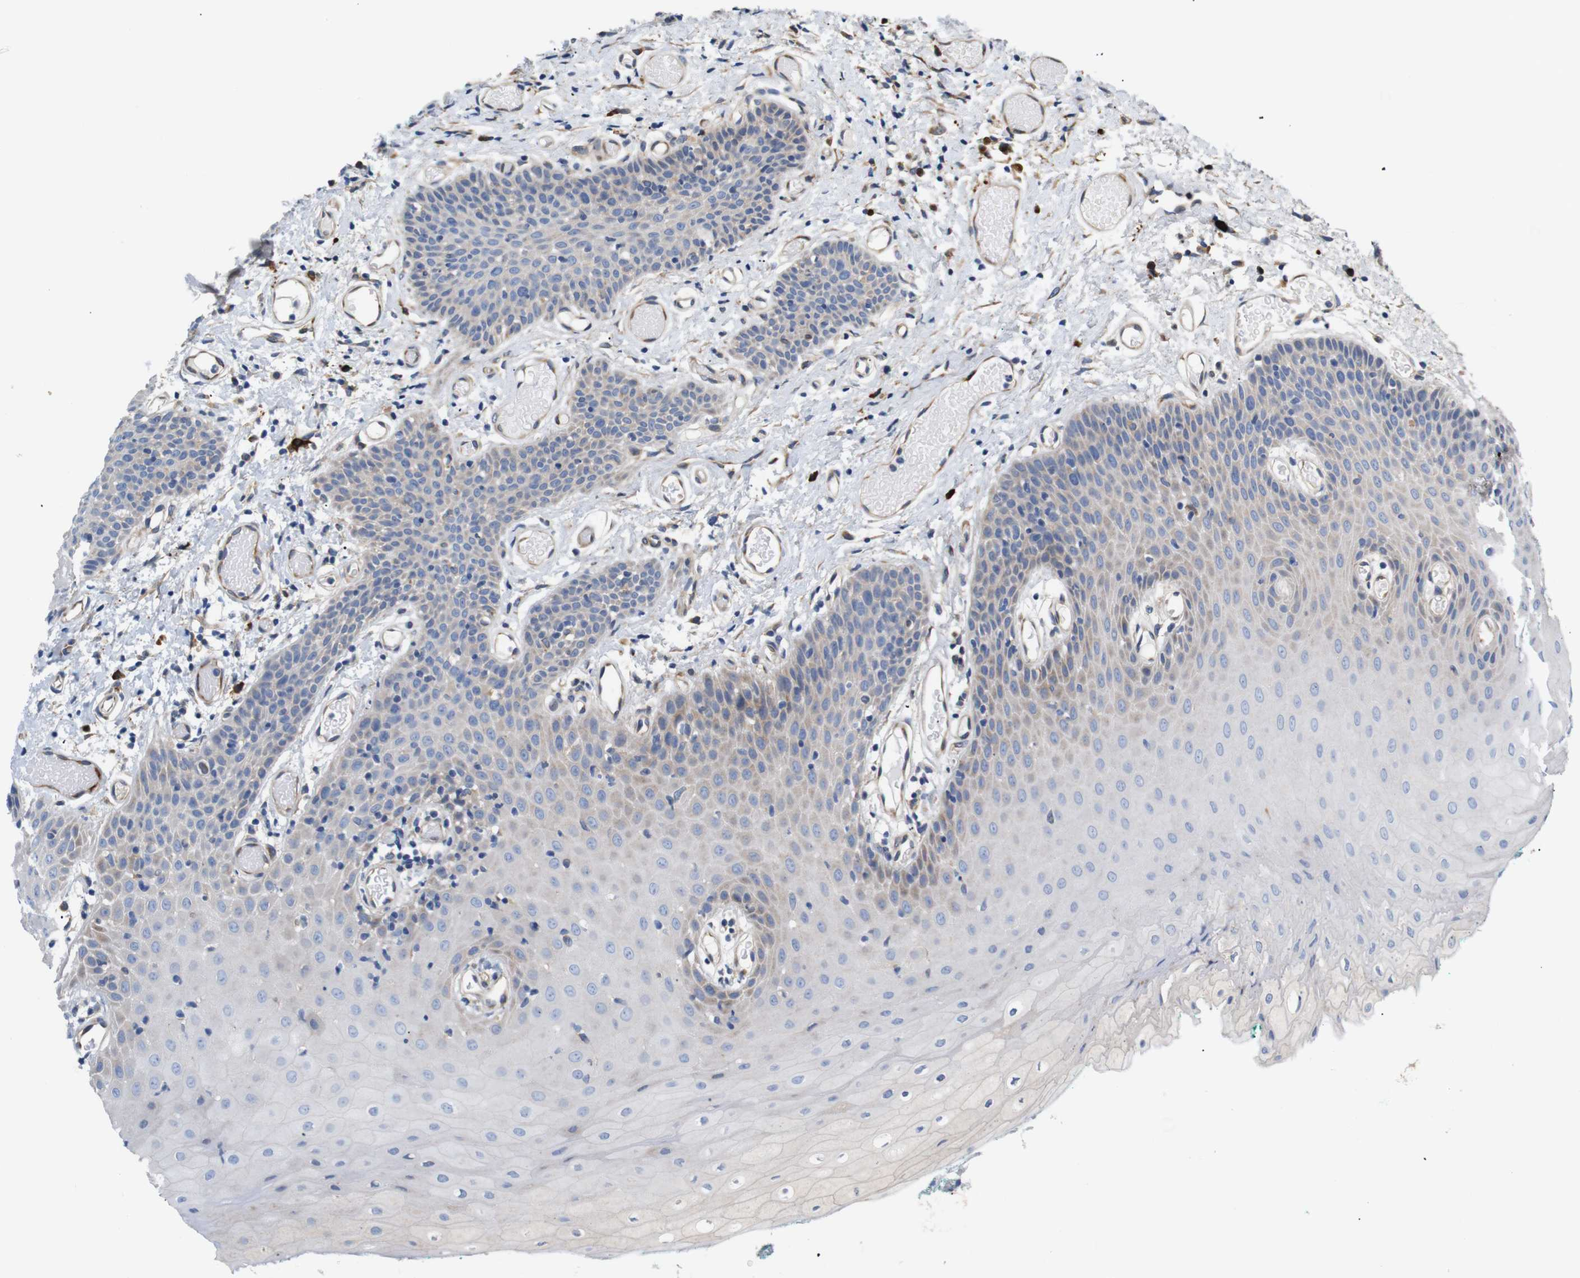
{"staining": {"intensity": "weak", "quantity": "<25%", "location": "cytoplasmic/membranous"}, "tissue": "oral mucosa", "cell_type": "Squamous epithelial cells", "image_type": "normal", "snomed": [{"axis": "morphology", "description": "Normal tissue, NOS"}, {"axis": "morphology", "description": "Squamous cell carcinoma, NOS"}, {"axis": "topography", "description": "Oral tissue"}, {"axis": "topography", "description": "Salivary gland"}, {"axis": "topography", "description": "Head-Neck"}], "caption": "DAB immunohistochemical staining of normal oral mucosa demonstrates no significant expression in squamous epithelial cells.", "gene": "UBE2G2", "patient": {"sex": "female", "age": 62}}